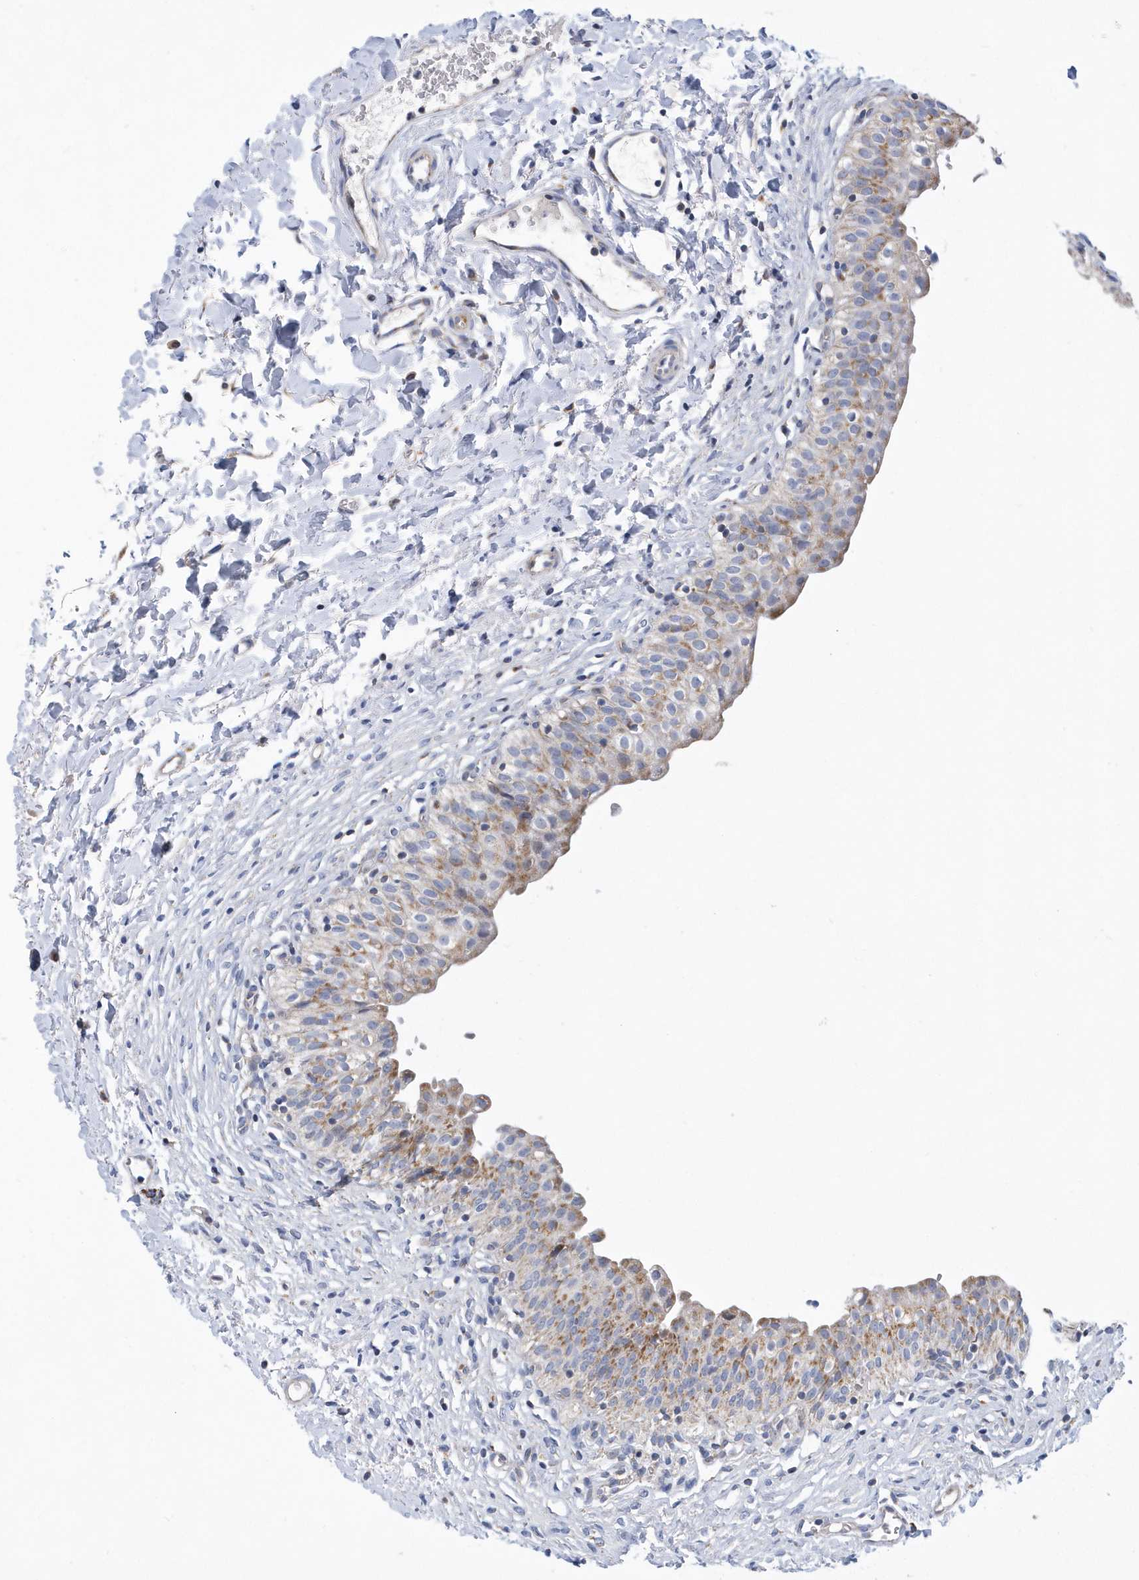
{"staining": {"intensity": "moderate", "quantity": "25%-75%", "location": "cytoplasmic/membranous"}, "tissue": "urinary bladder", "cell_type": "Urothelial cells", "image_type": "normal", "snomed": [{"axis": "morphology", "description": "Normal tissue, NOS"}, {"axis": "topography", "description": "Urinary bladder"}], "caption": "Urothelial cells exhibit medium levels of moderate cytoplasmic/membranous staining in approximately 25%-75% of cells in unremarkable human urinary bladder.", "gene": "VWA5B2", "patient": {"sex": "male", "age": 55}}